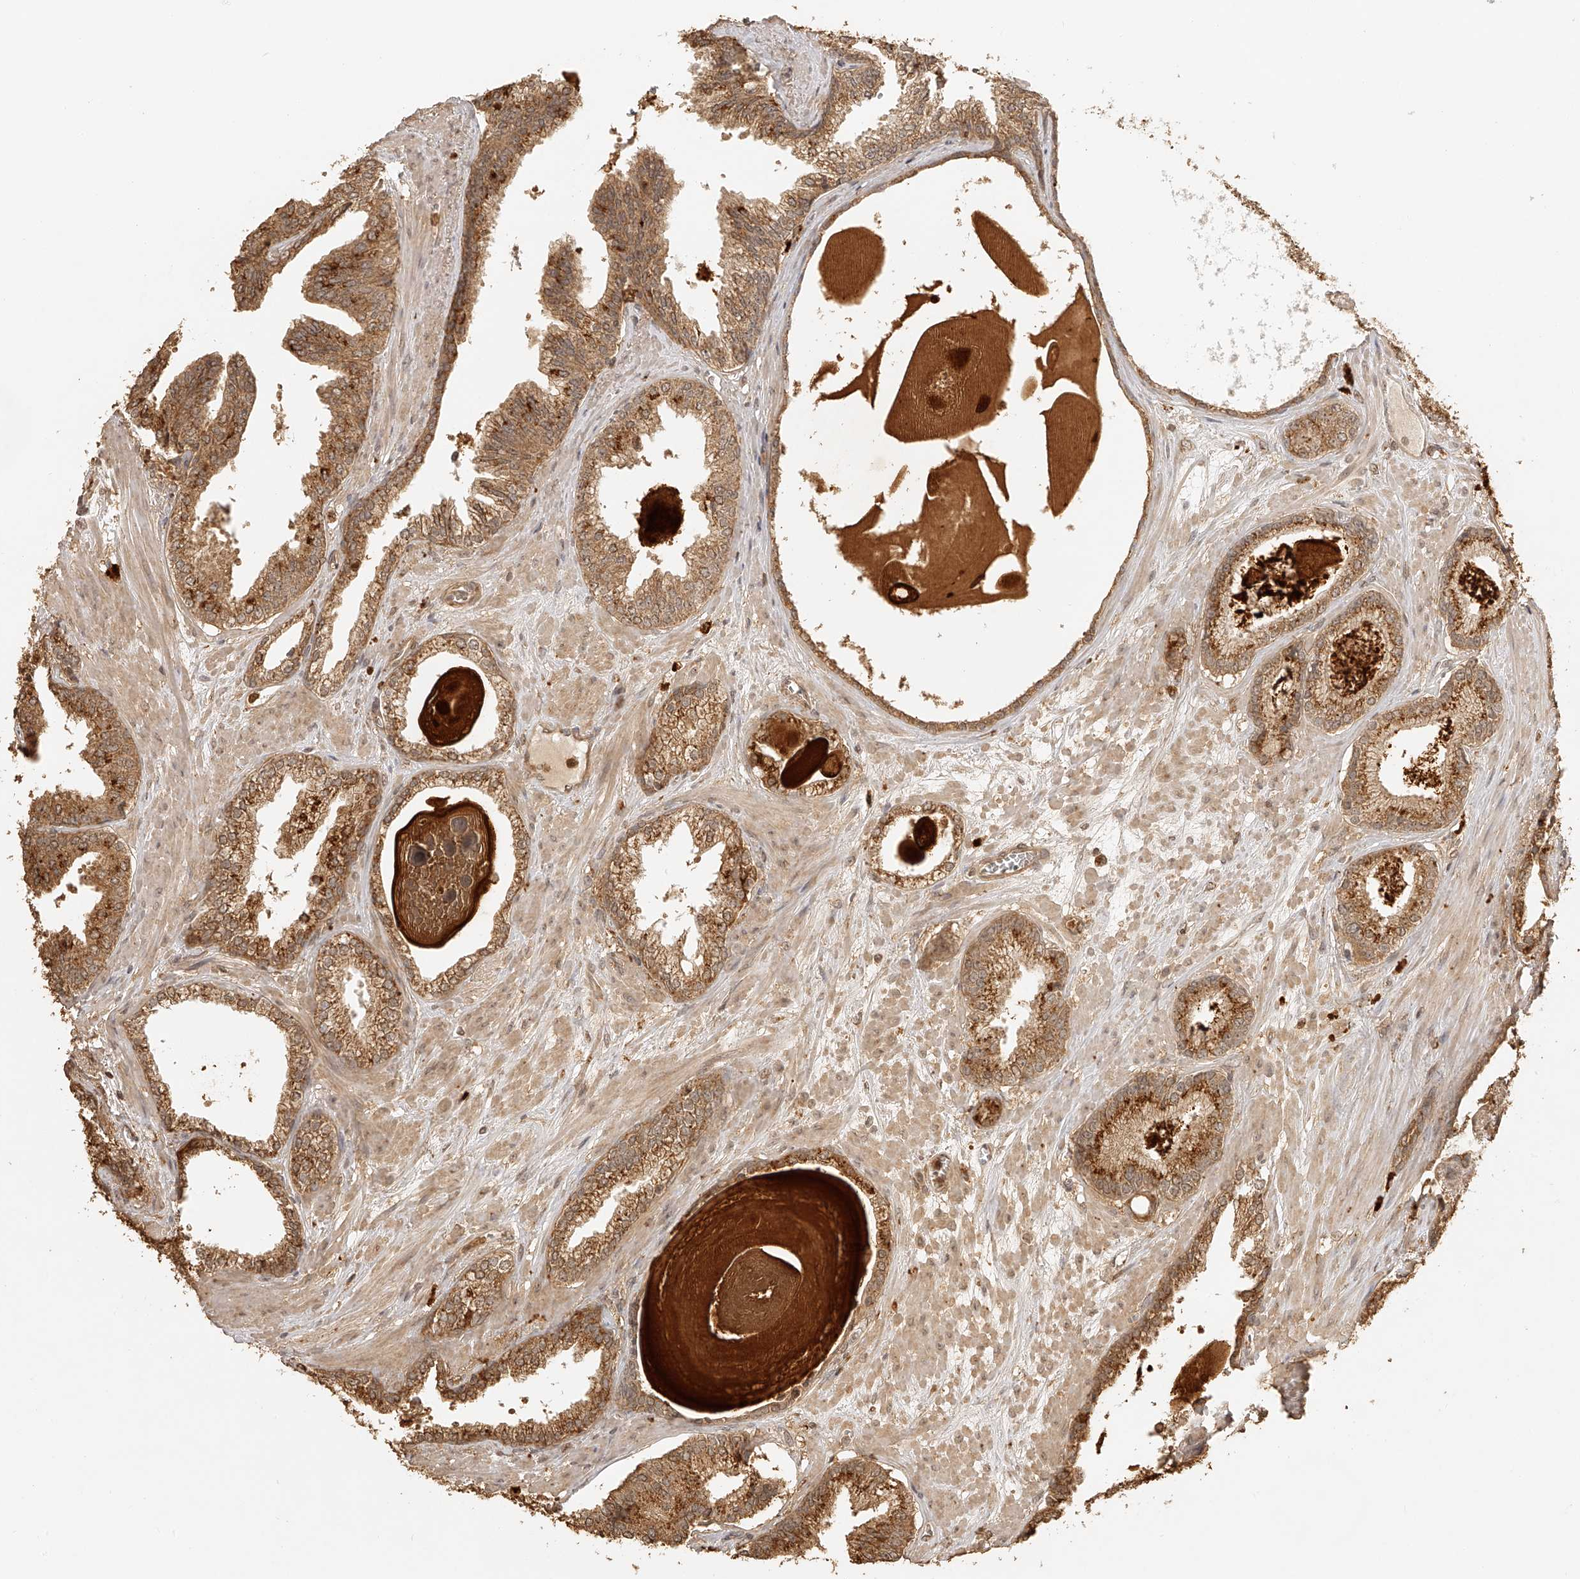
{"staining": {"intensity": "moderate", "quantity": ">75%", "location": "cytoplasmic/membranous"}, "tissue": "prostate cancer", "cell_type": "Tumor cells", "image_type": "cancer", "snomed": [{"axis": "morphology", "description": "Adenocarcinoma, Low grade"}, {"axis": "topography", "description": "Prostate"}], "caption": "Immunohistochemical staining of human prostate low-grade adenocarcinoma exhibits medium levels of moderate cytoplasmic/membranous expression in about >75% of tumor cells. The staining was performed using DAB to visualize the protein expression in brown, while the nuclei were stained in blue with hematoxylin (Magnification: 20x).", "gene": "BCL2L11", "patient": {"sex": "male", "age": 70}}